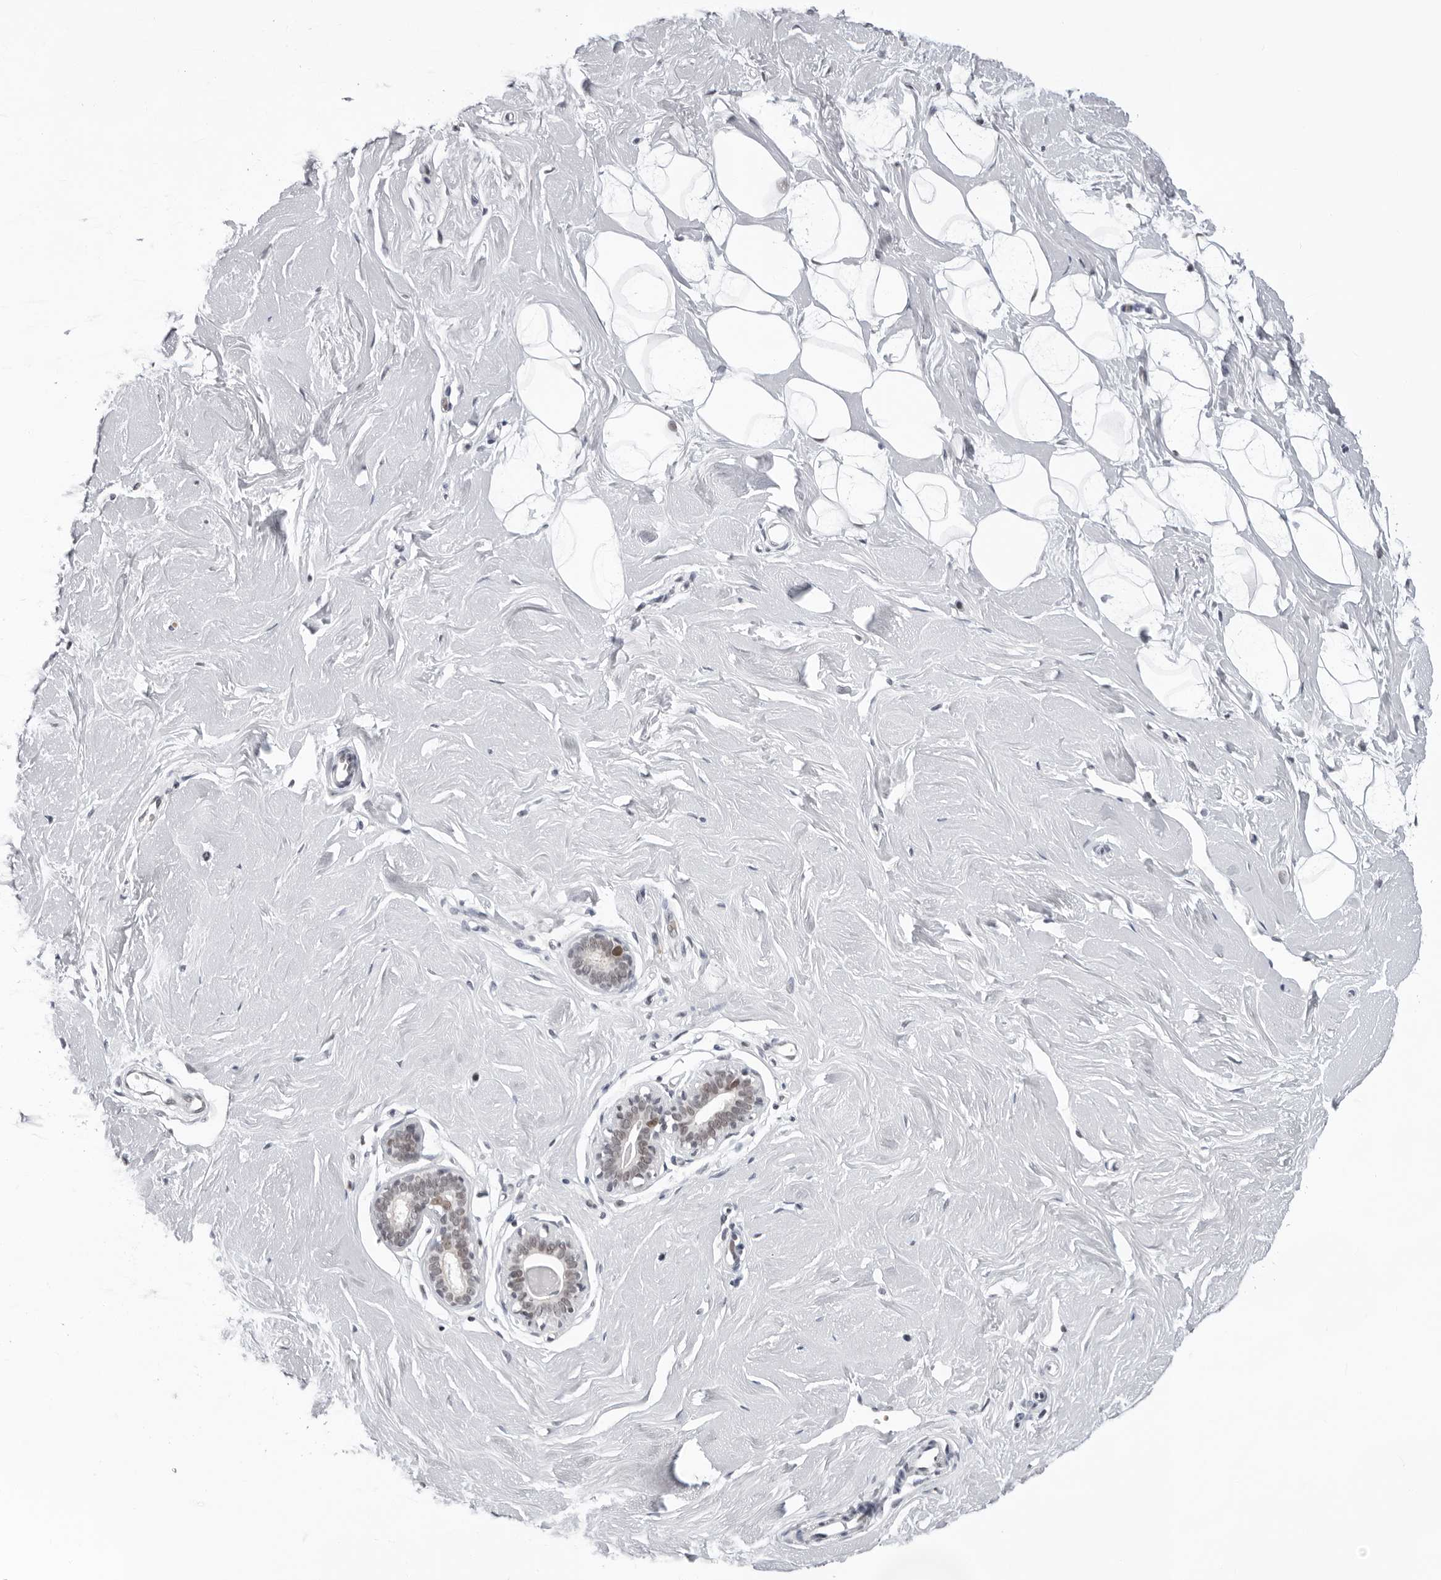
{"staining": {"intensity": "negative", "quantity": "none", "location": "none"}, "tissue": "breast", "cell_type": "Adipocytes", "image_type": "normal", "snomed": [{"axis": "morphology", "description": "Normal tissue, NOS"}, {"axis": "topography", "description": "Breast"}], "caption": "The image reveals no staining of adipocytes in normal breast. Nuclei are stained in blue.", "gene": "USP1", "patient": {"sex": "female", "age": 23}}